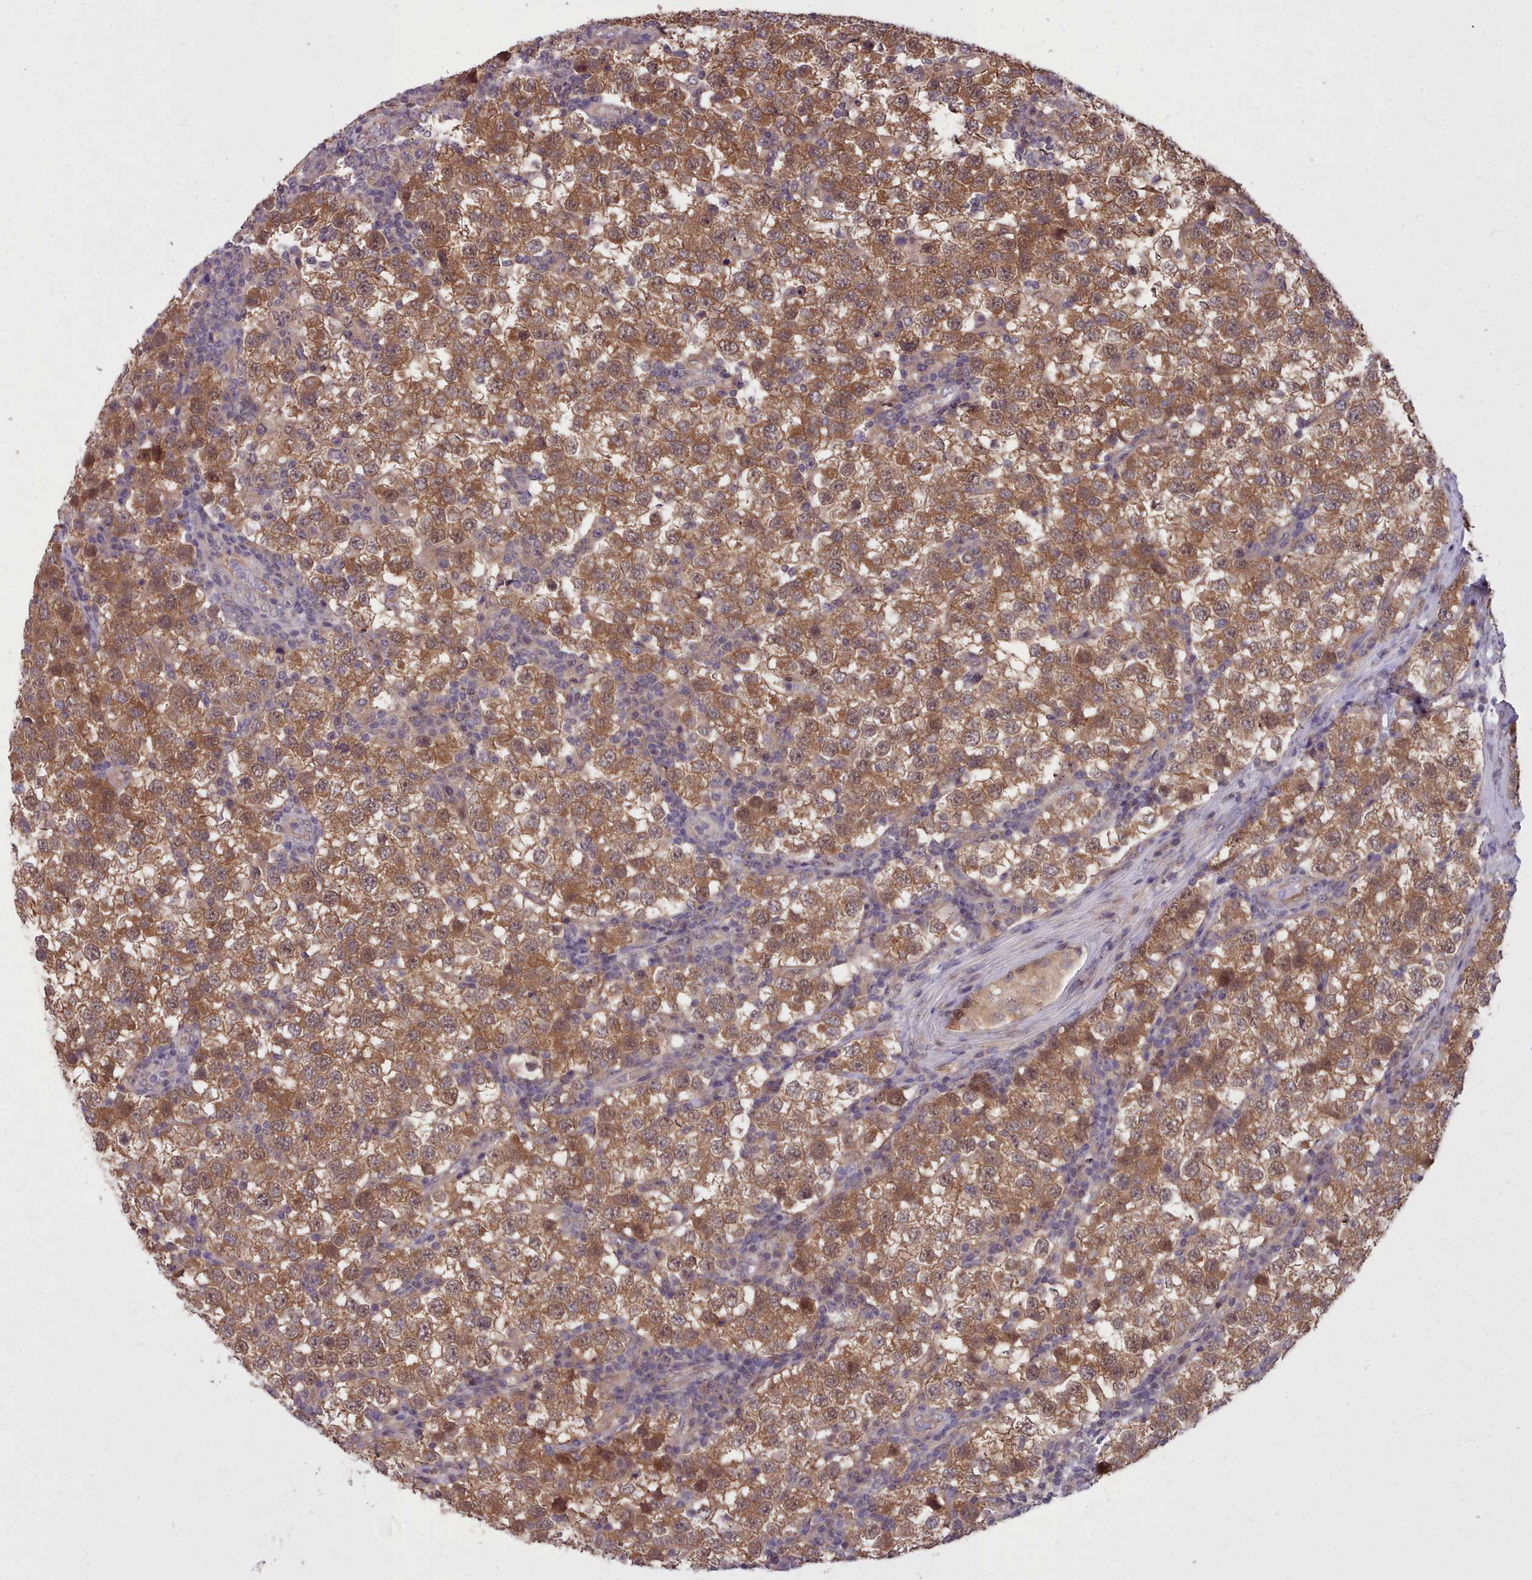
{"staining": {"intensity": "moderate", "quantity": ">75%", "location": "cytoplasmic/membranous"}, "tissue": "testis cancer", "cell_type": "Tumor cells", "image_type": "cancer", "snomed": [{"axis": "morphology", "description": "Seminoma, NOS"}, {"axis": "topography", "description": "Testis"}], "caption": "A medium amount of moderate cytoplasmic/membranous staining is present in approximately >75% of tumor cells in seminoma (testis) tissue. (brown staining indicates protein expression, while blue staining denotes nuclei).", "gene": "AHCY", "patient": {"sex": "male", "age": 34}}